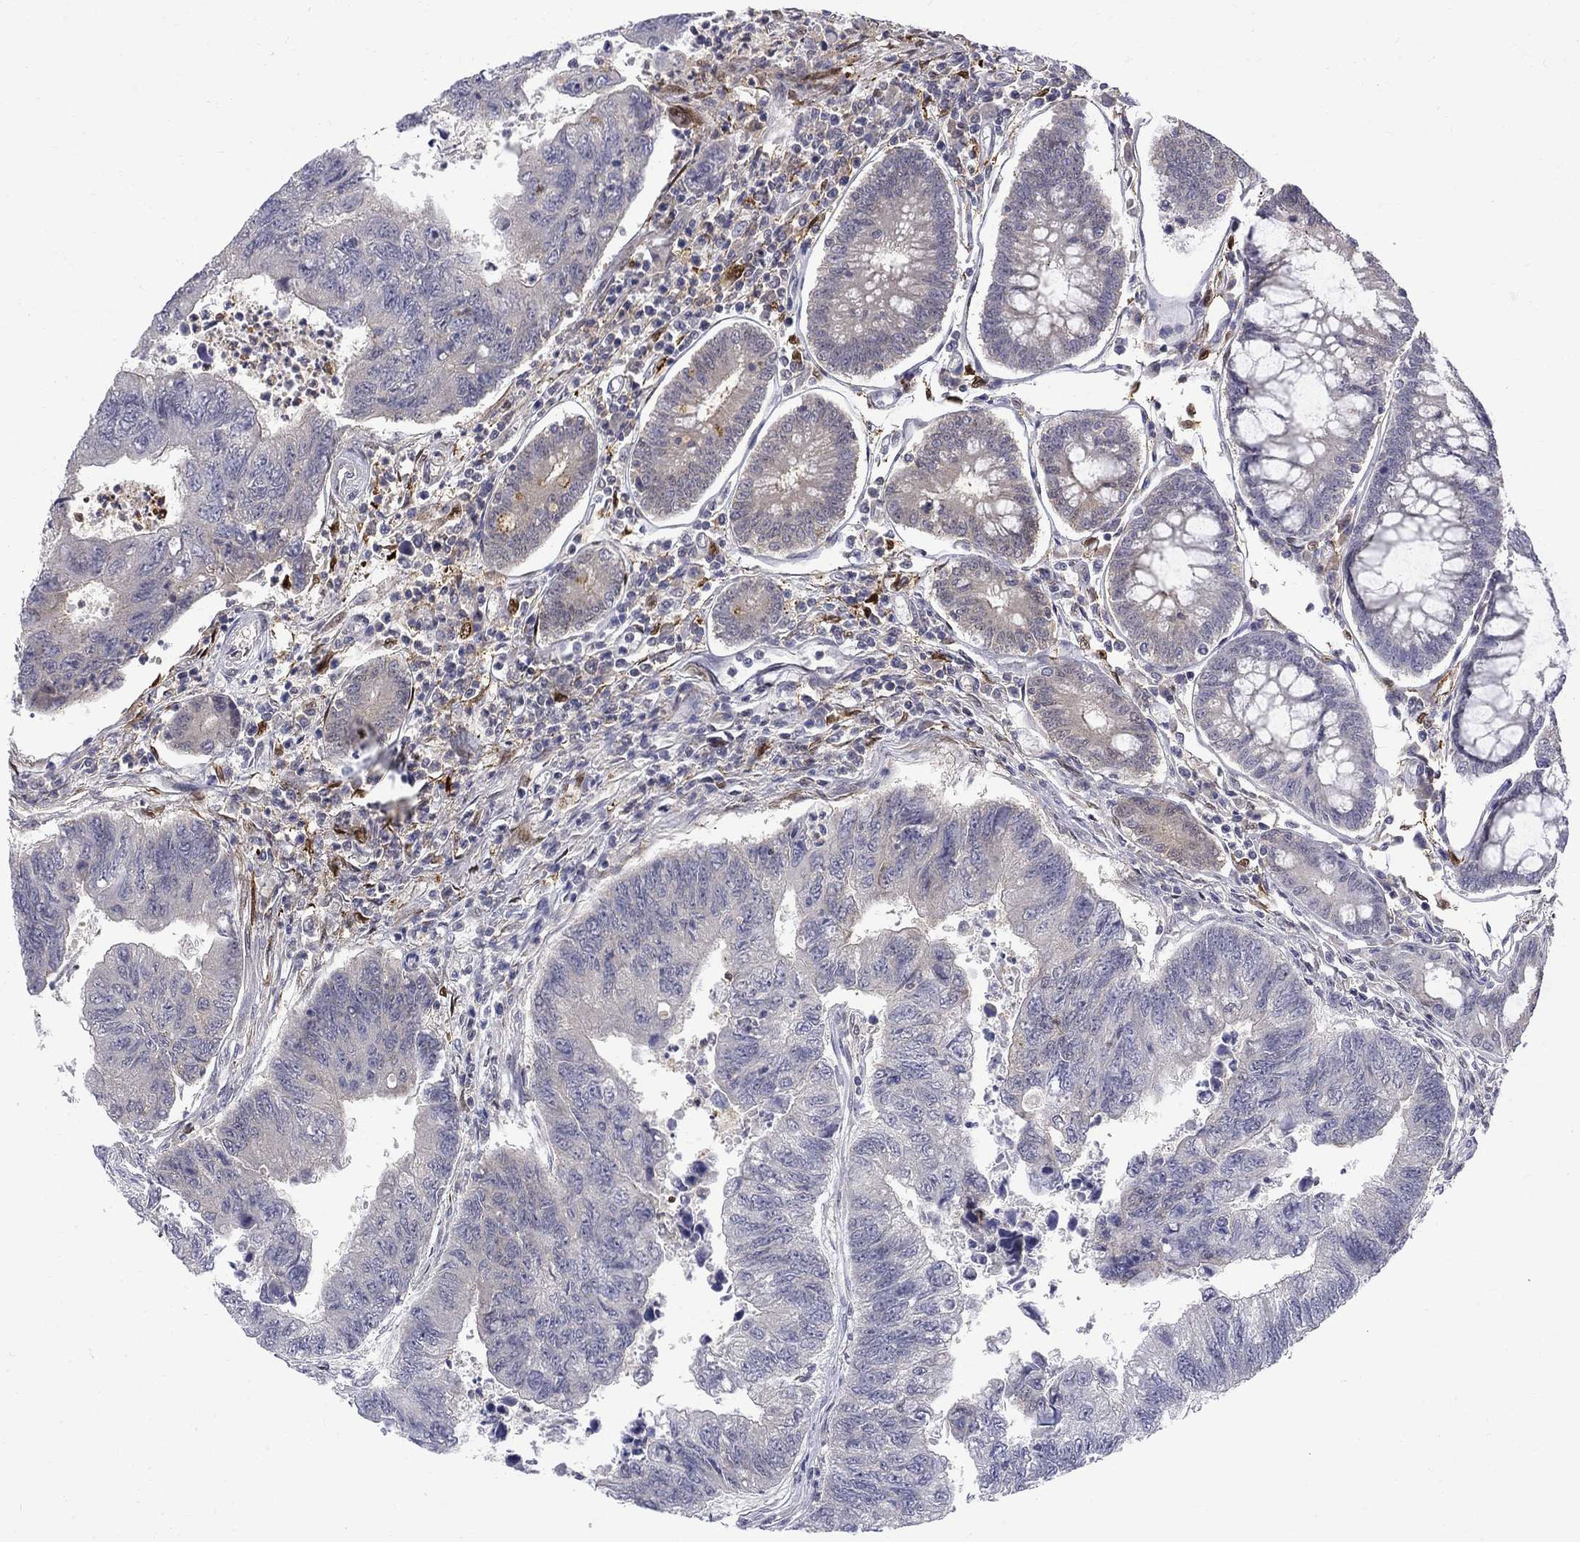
{"staining": {"intensity": "weak", "quantity": "<25%", "location": "cytoplasmic/membranous"}, "tissue": "colorectal cancer", "cell_type": "Tumor cells", "image_type": "cancer", "snomed": [{"axis": "morphology", "description": "Adenocarcinoma, NOS"}, {"axis": "topography", "description": "Colon"}], "caption": "Human colorectal cancer (adenocarcinoma) stained for a protein using immunohistochemistry reveals no staining in tumor cells.", "gene": "PCBP3", "patient": {"sex": "female", "age": 65}}